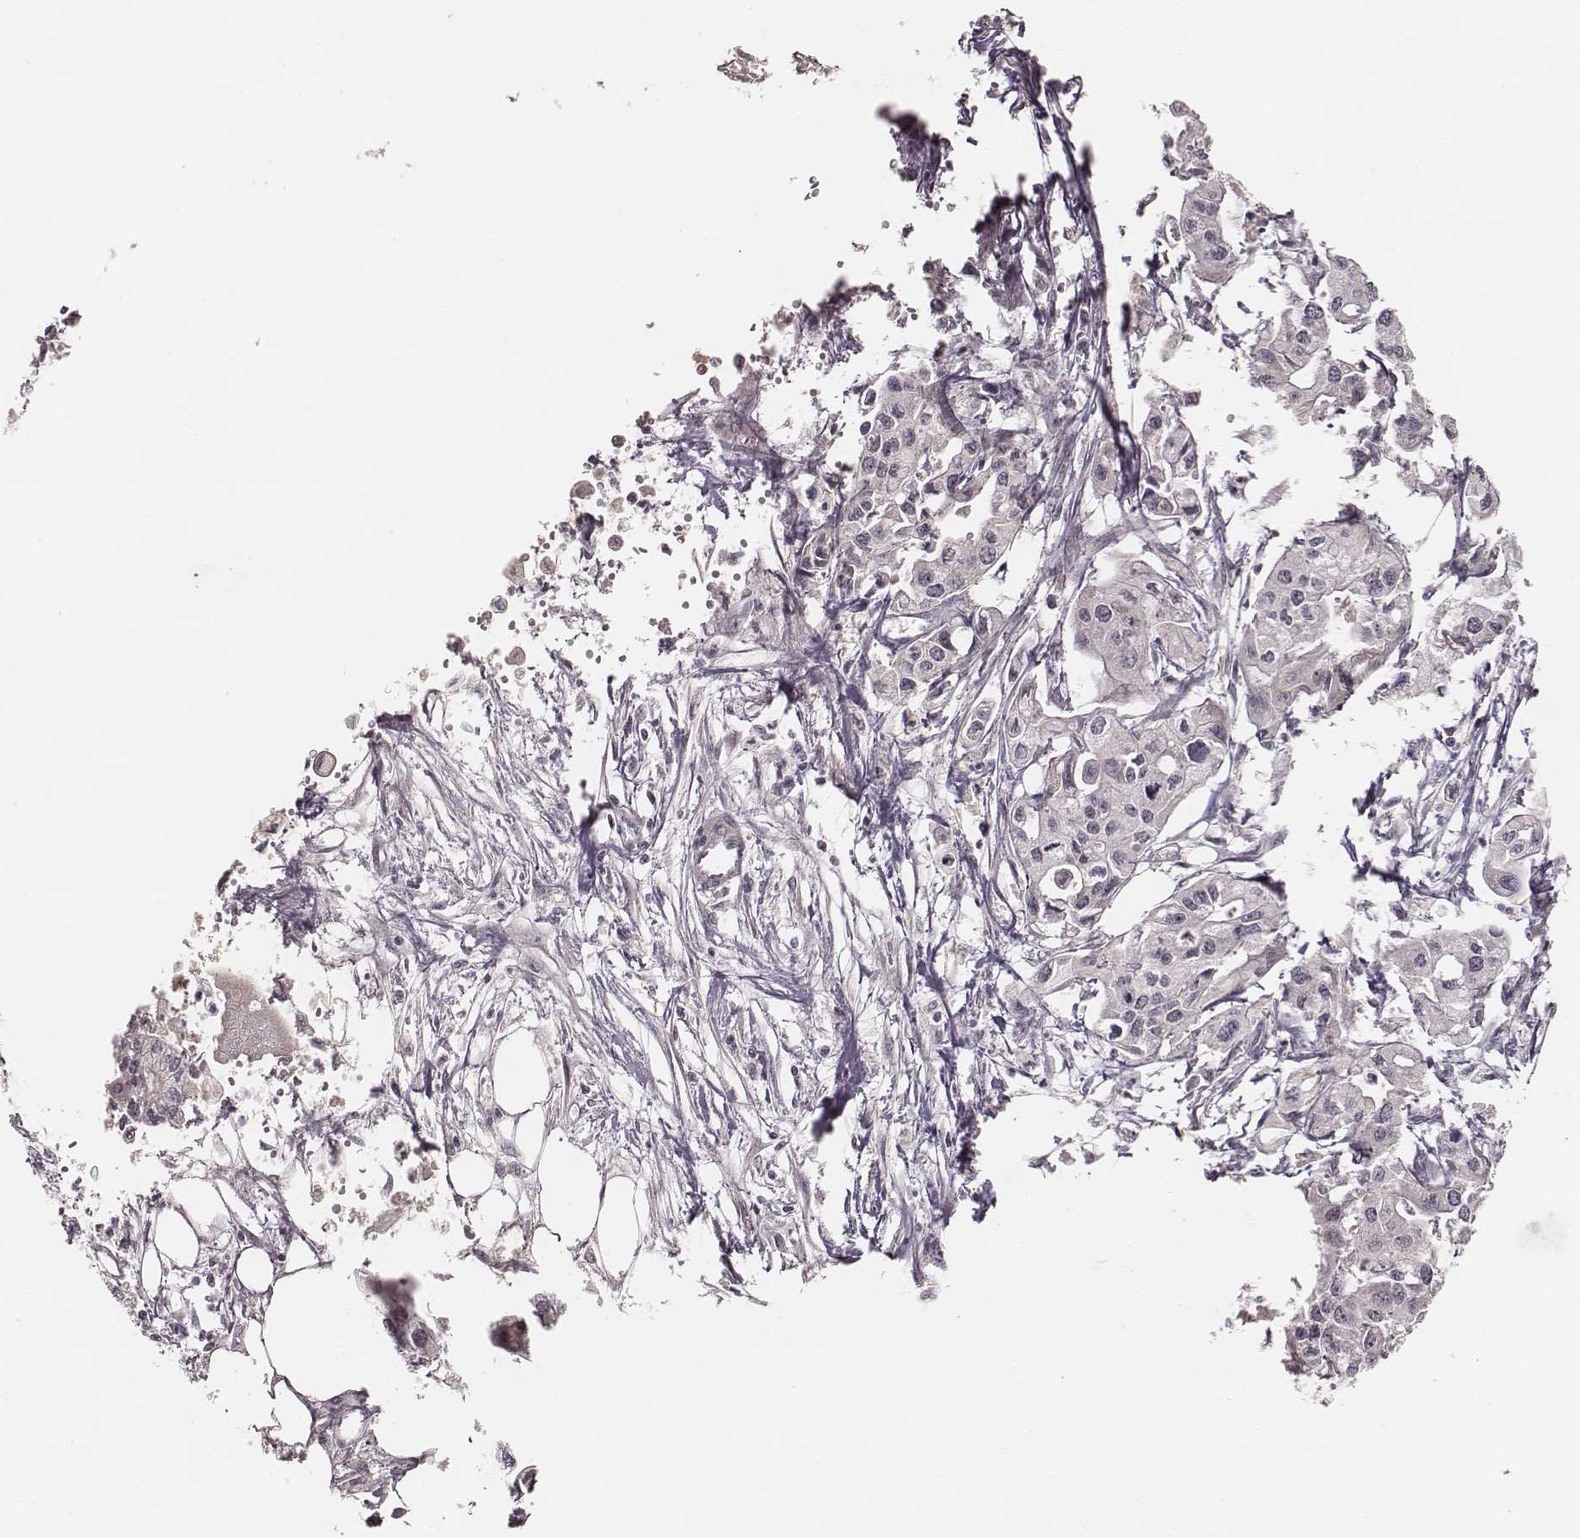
{"staining": {"intensity": "negative", "quantity": "none", "location": "none"}, "tissue": "pancreatic cancer", "cell_type": "Tumor cells", "image_type": "cancer", "snomed": [{"axis": "morphology", "description": "Adenocarcinoma, NOS"}, {"axis": "topography", "description": "Pancreas"}], "caption": "This is an immunohistochemistry image of human pancreatic adenocarcinoma. There is no staining in tumor cells.", "gene": "LY6K", "patient": {"sex": "male", "age": 70}}